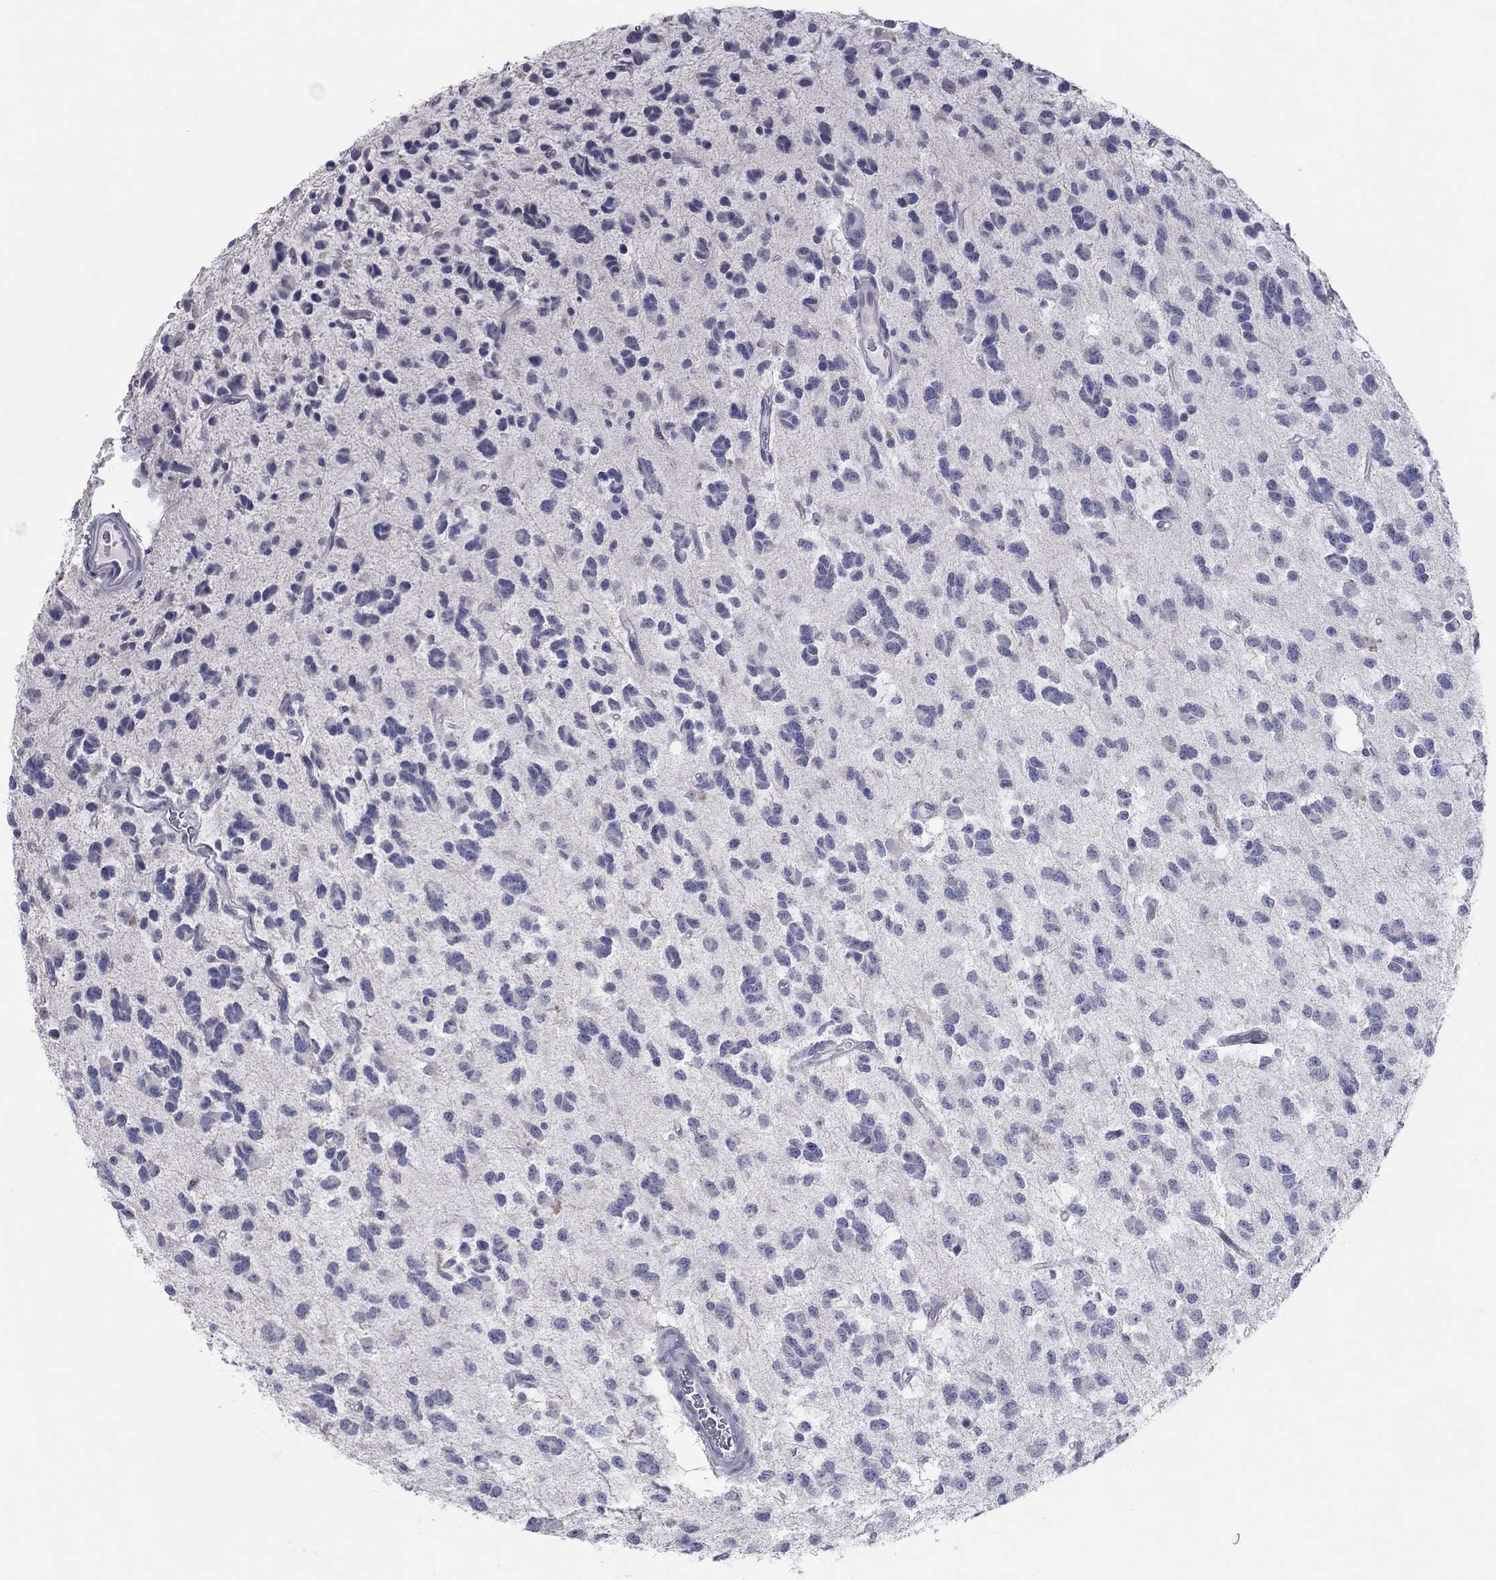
{"staining": {"intensity": "negative", "quantity": "none", "location": "none"}, "tissue": "glioma", "cell_type": "Tumor cells", "image_type": "cancer", "snomed": [{"axis": "morphology", "description": "Glioma, malignant, Low grade"}, {"axis": "topography", "description": "Brain"}], "caption": "Immunohistochemical staining of glioma shows no significant staining in tumor cells.", "gene": "ITGAE", "patient": {"sex": "female", "age": 45}}